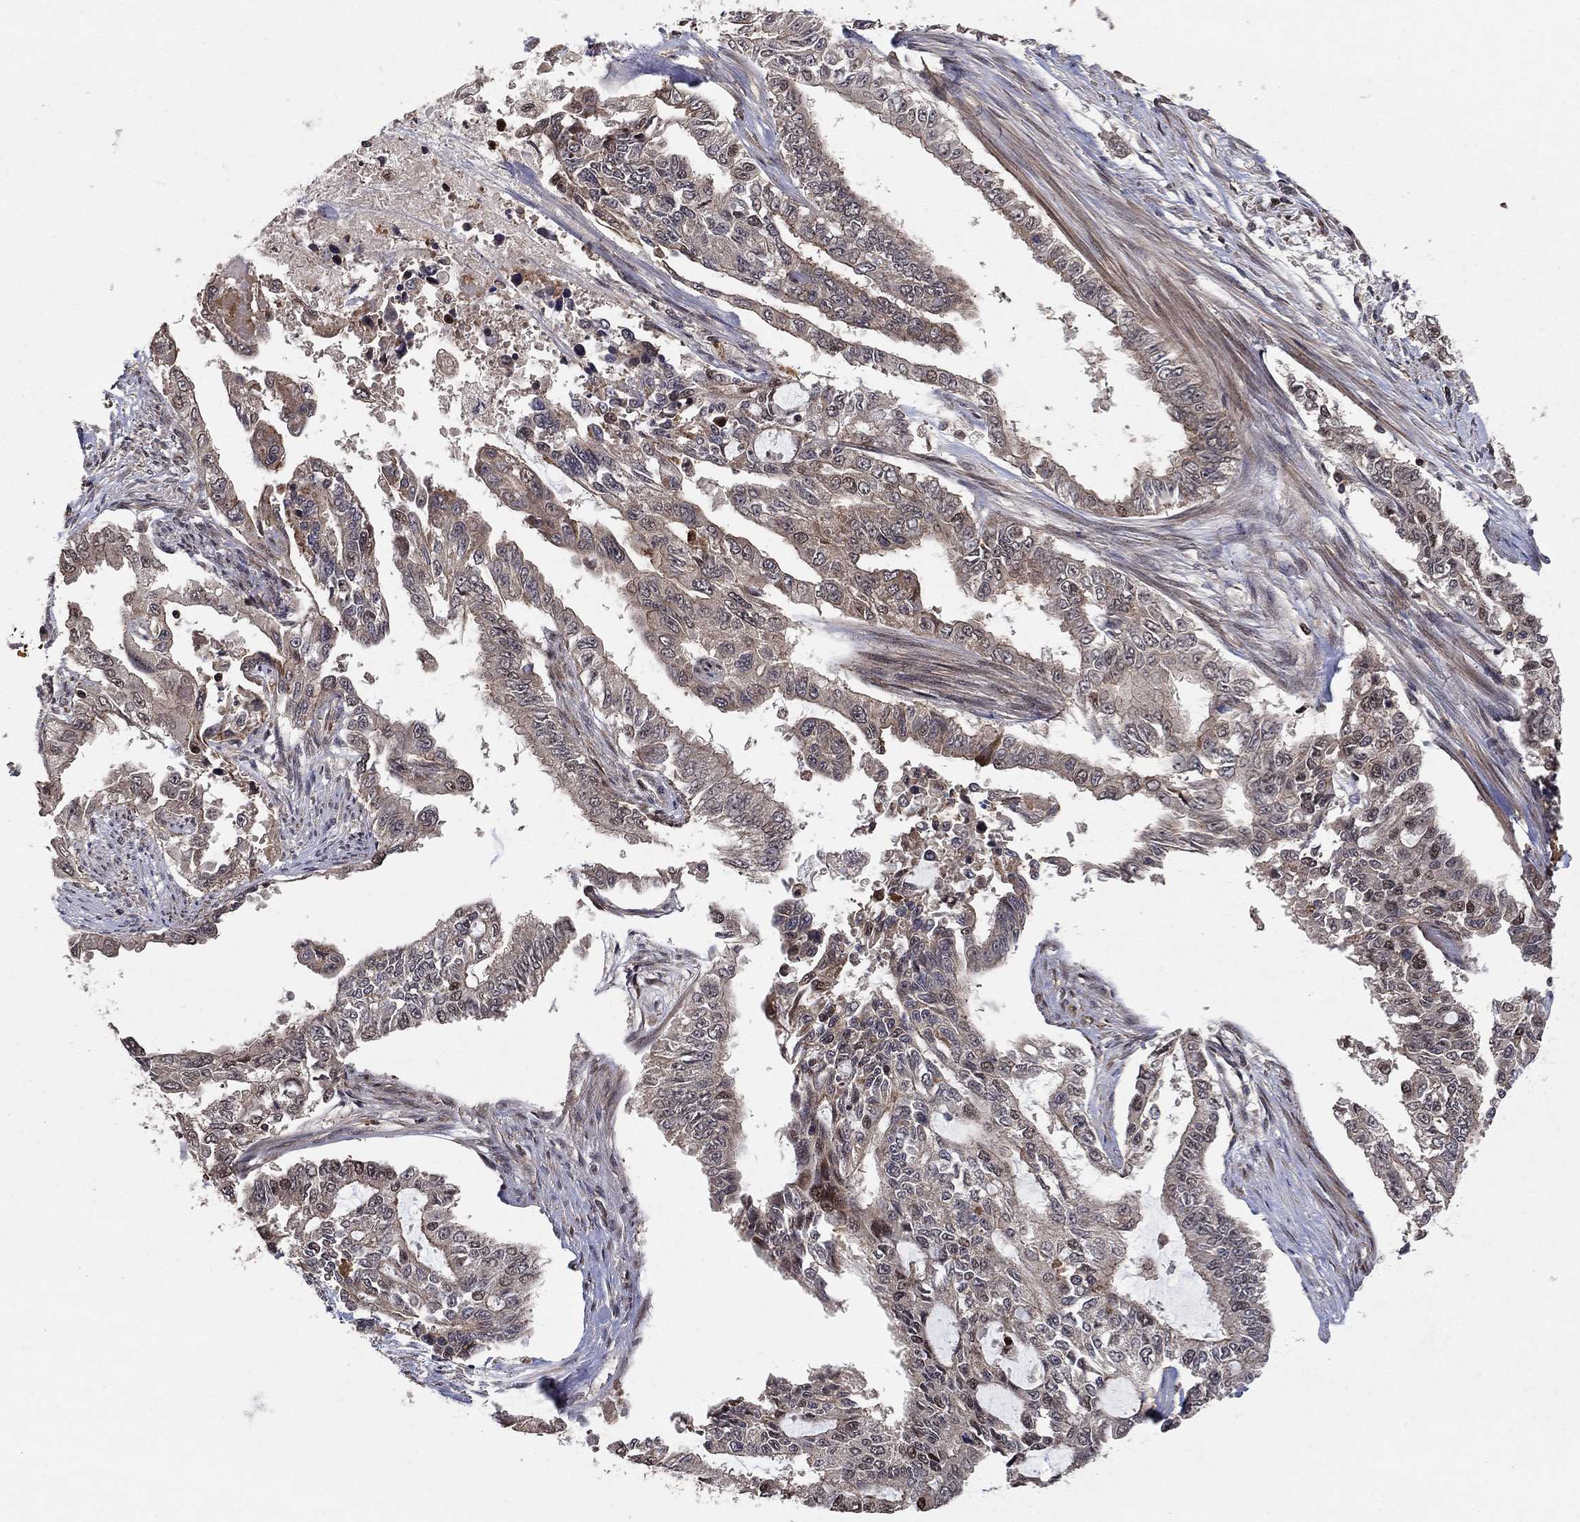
{"staining": {"intensity": "moderate", "quantity": "<25%", "location": "nuclear"}, "tissue": "endometrial cancer", "cell_type": "Tumor cells", "image_type": "cancer", "snomed": [{"axis": "morphology", "description": "Adenocarcinoma, NOS"}, {"axis": "topography", "description": "Uterus"}], "caption": "DAB immunohistochemical staining of endometrial cancer exhibits moderate nuclear protein positivity in about <25% of tumor cells.", "gene": "CCDC66", "patient": {"sex": "female", "age": 59}}